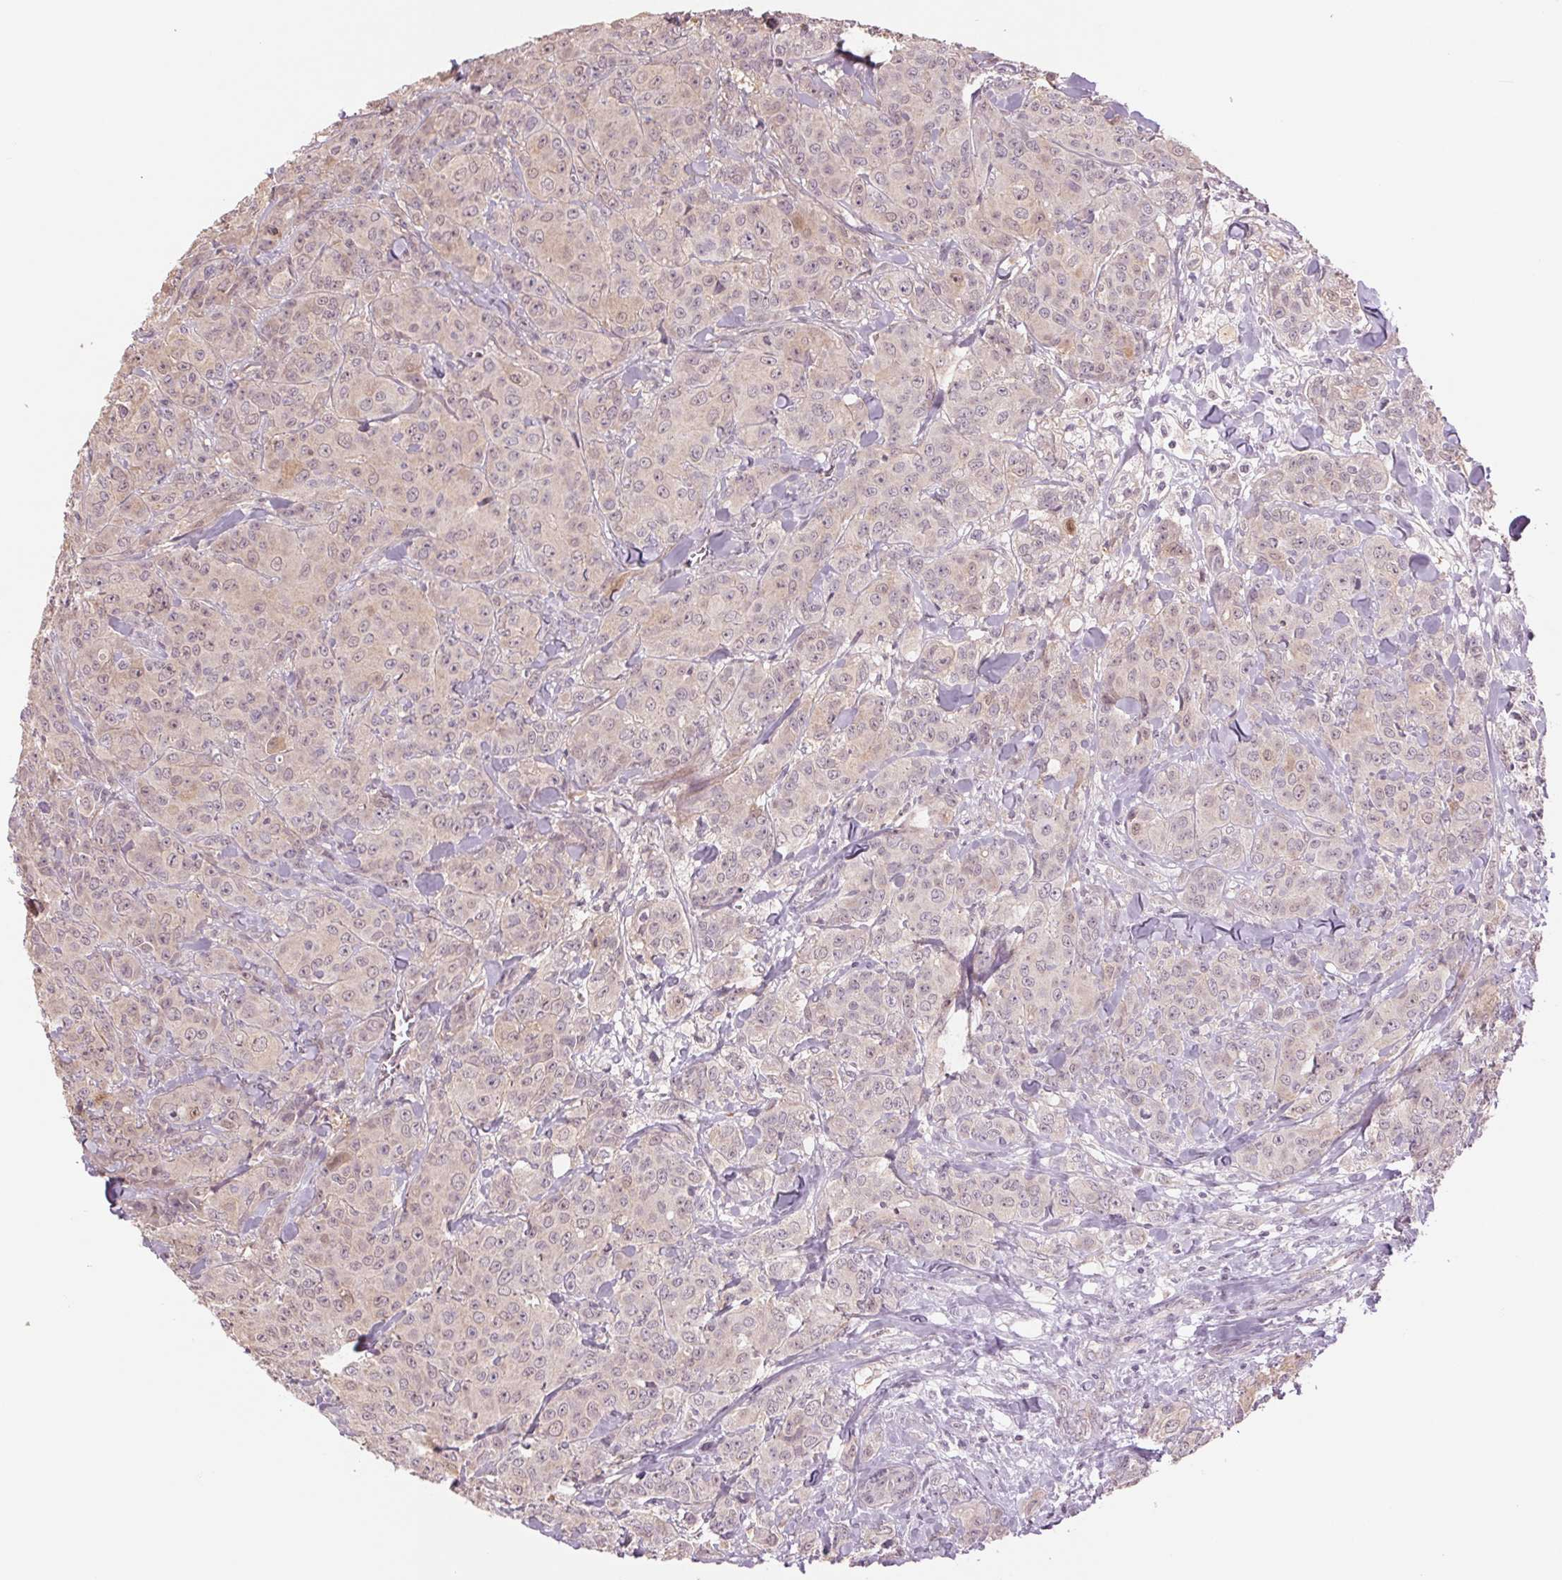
{"staining": {"intensity": "weak", "quantity": "<25%", "location": "cytoplasmic/membranous,nuclear"}, "tissue": "breast cancer", "cell_type": "Tumor cells", "image_type": "cancer", "snomed": [{"axis": "morphology", "description": "Normal tissue, NOS"}, {"axis": "morphology", "description": "Duct carcinoma"}, {"axis": "topography", "description": "Breast"}], "caption": "Immunohistochemistry of human breast infiltrating ductal carcinoma demonstrates no expression in tumor cells. (DAB immunohistochemistry, high magnification).", "gene": "PPIA", "patient": {"sex": "female", "age": 43}}